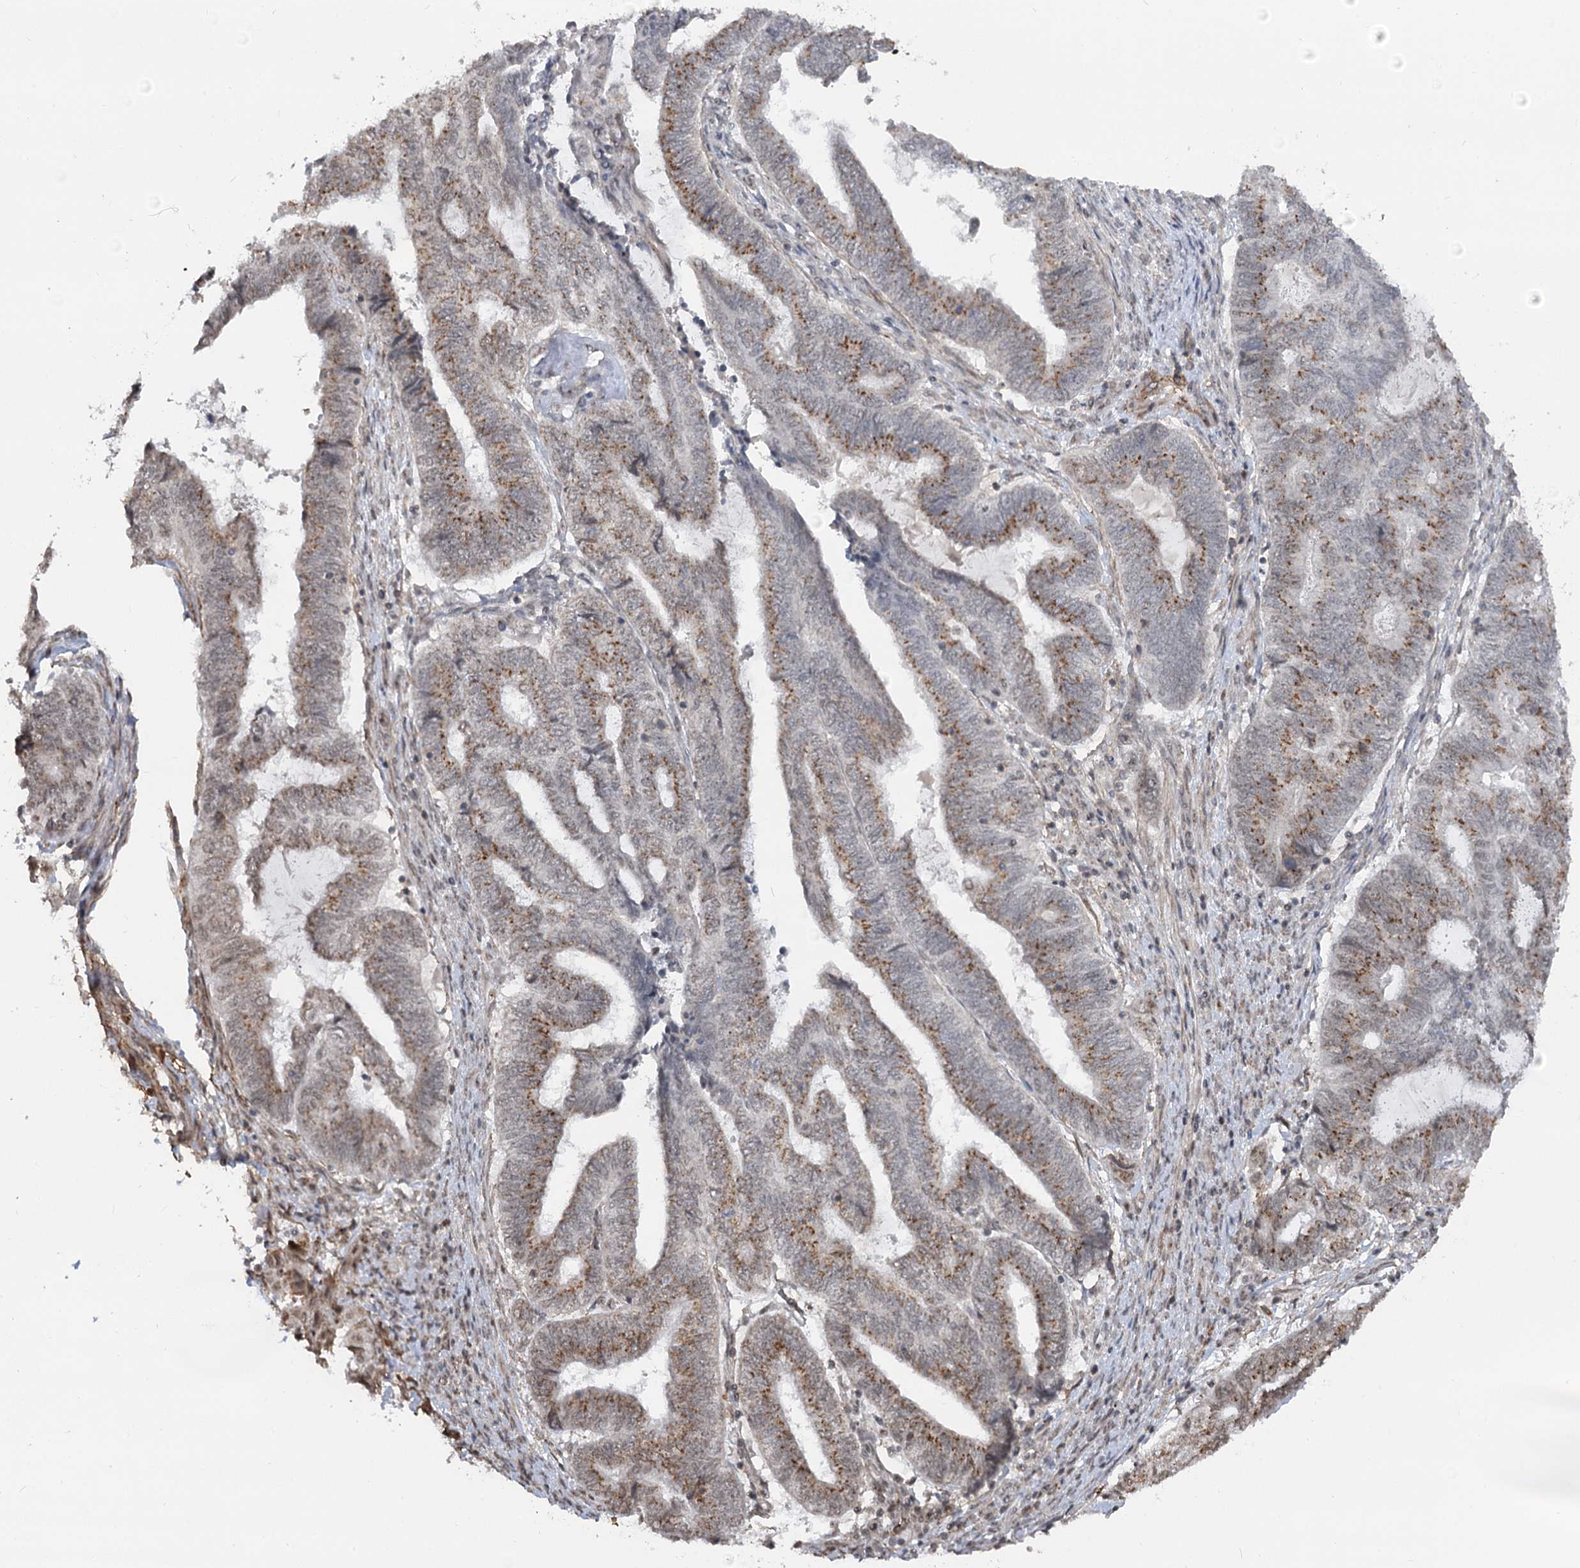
{"staining": {"intensity": "moderate", "quantity": ">75%", "location": "cytoplasmic/membranous"}, "tissue": "endometrial cancer", "cell_type": "Tumor cells", "image_type": "cancer", "snomed": [{"axis": "morphology", "description": "Adenocarcinoma, NOS"}, {"axis": "topography", "description": "Uterus"}, {"axis": "topography", "description": "Endometrium"}], "caption": "Immunohistochemistry (IHC) photomicrograph of human adenocarcinoma (endometrial) stained for a protein (brown), which exhibits medium levels of moderate cytoplasmic/membranous positivity in approximately >75% of tumor cells.", "gene": "GNL3L", "patient": {"sex": "female", "age": 70}}